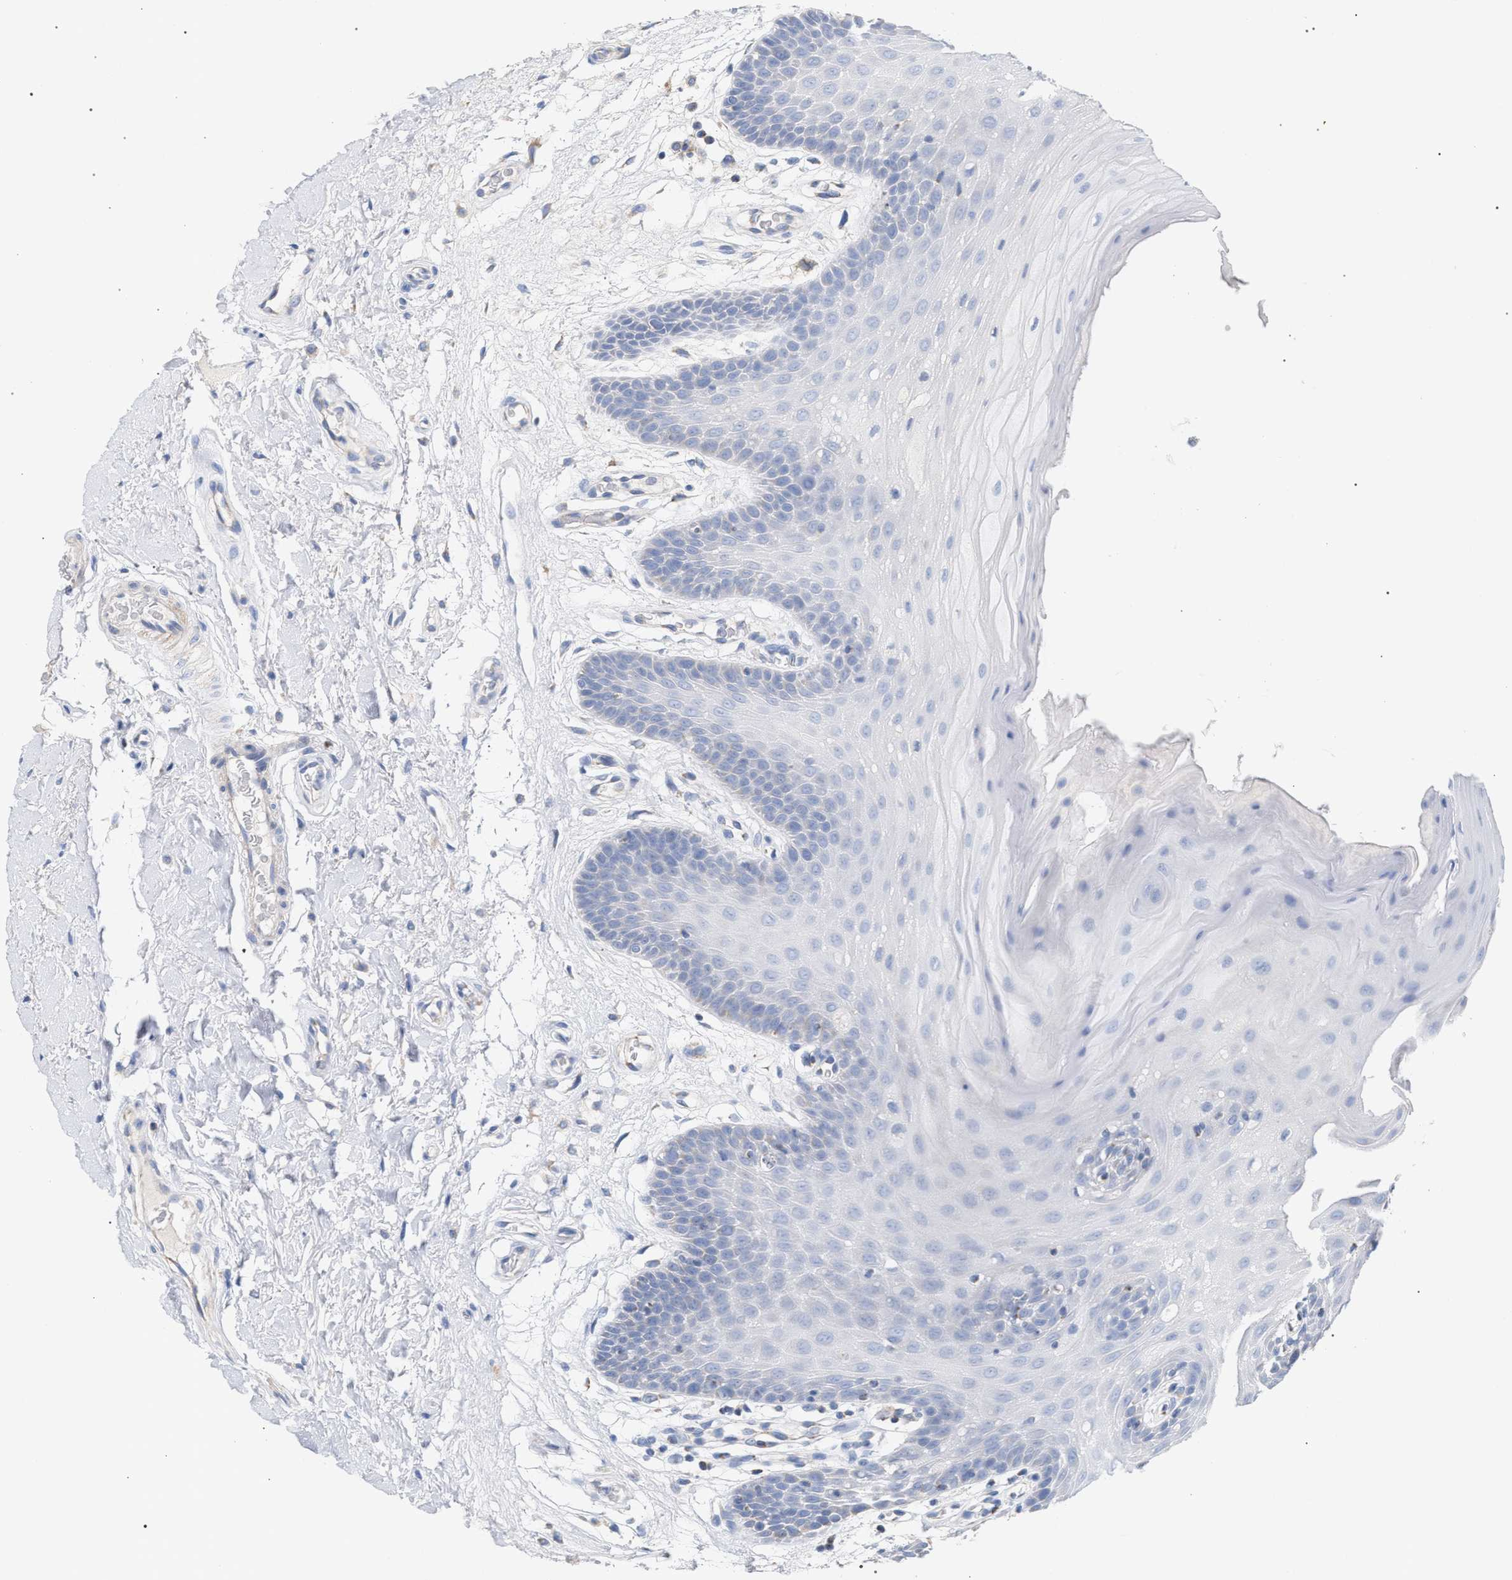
{"staining": {"intensity": "negative", "quantity": "none", "location": "none"}, "tissue": "oral mucosa", "cell_type": "Squamous epithelial cells", "image_type": "normal", "snomed": [{"axis": "morphology", "description": "Normal tissue, NOS"}, {"axis": "morphology", "description": "Squamous cell carcinoma, NOS"}, {"axis": "topography", "description": "Oral tissue"}, {"axis": "topography", "description": "Head-Neck"}], "caption": "Human oral mucosa stained for a protein using IHC displays no positivity in squamous epithelial cells.", "gene": "ECI2", "patient": {"sex": "male", "age": 71}}